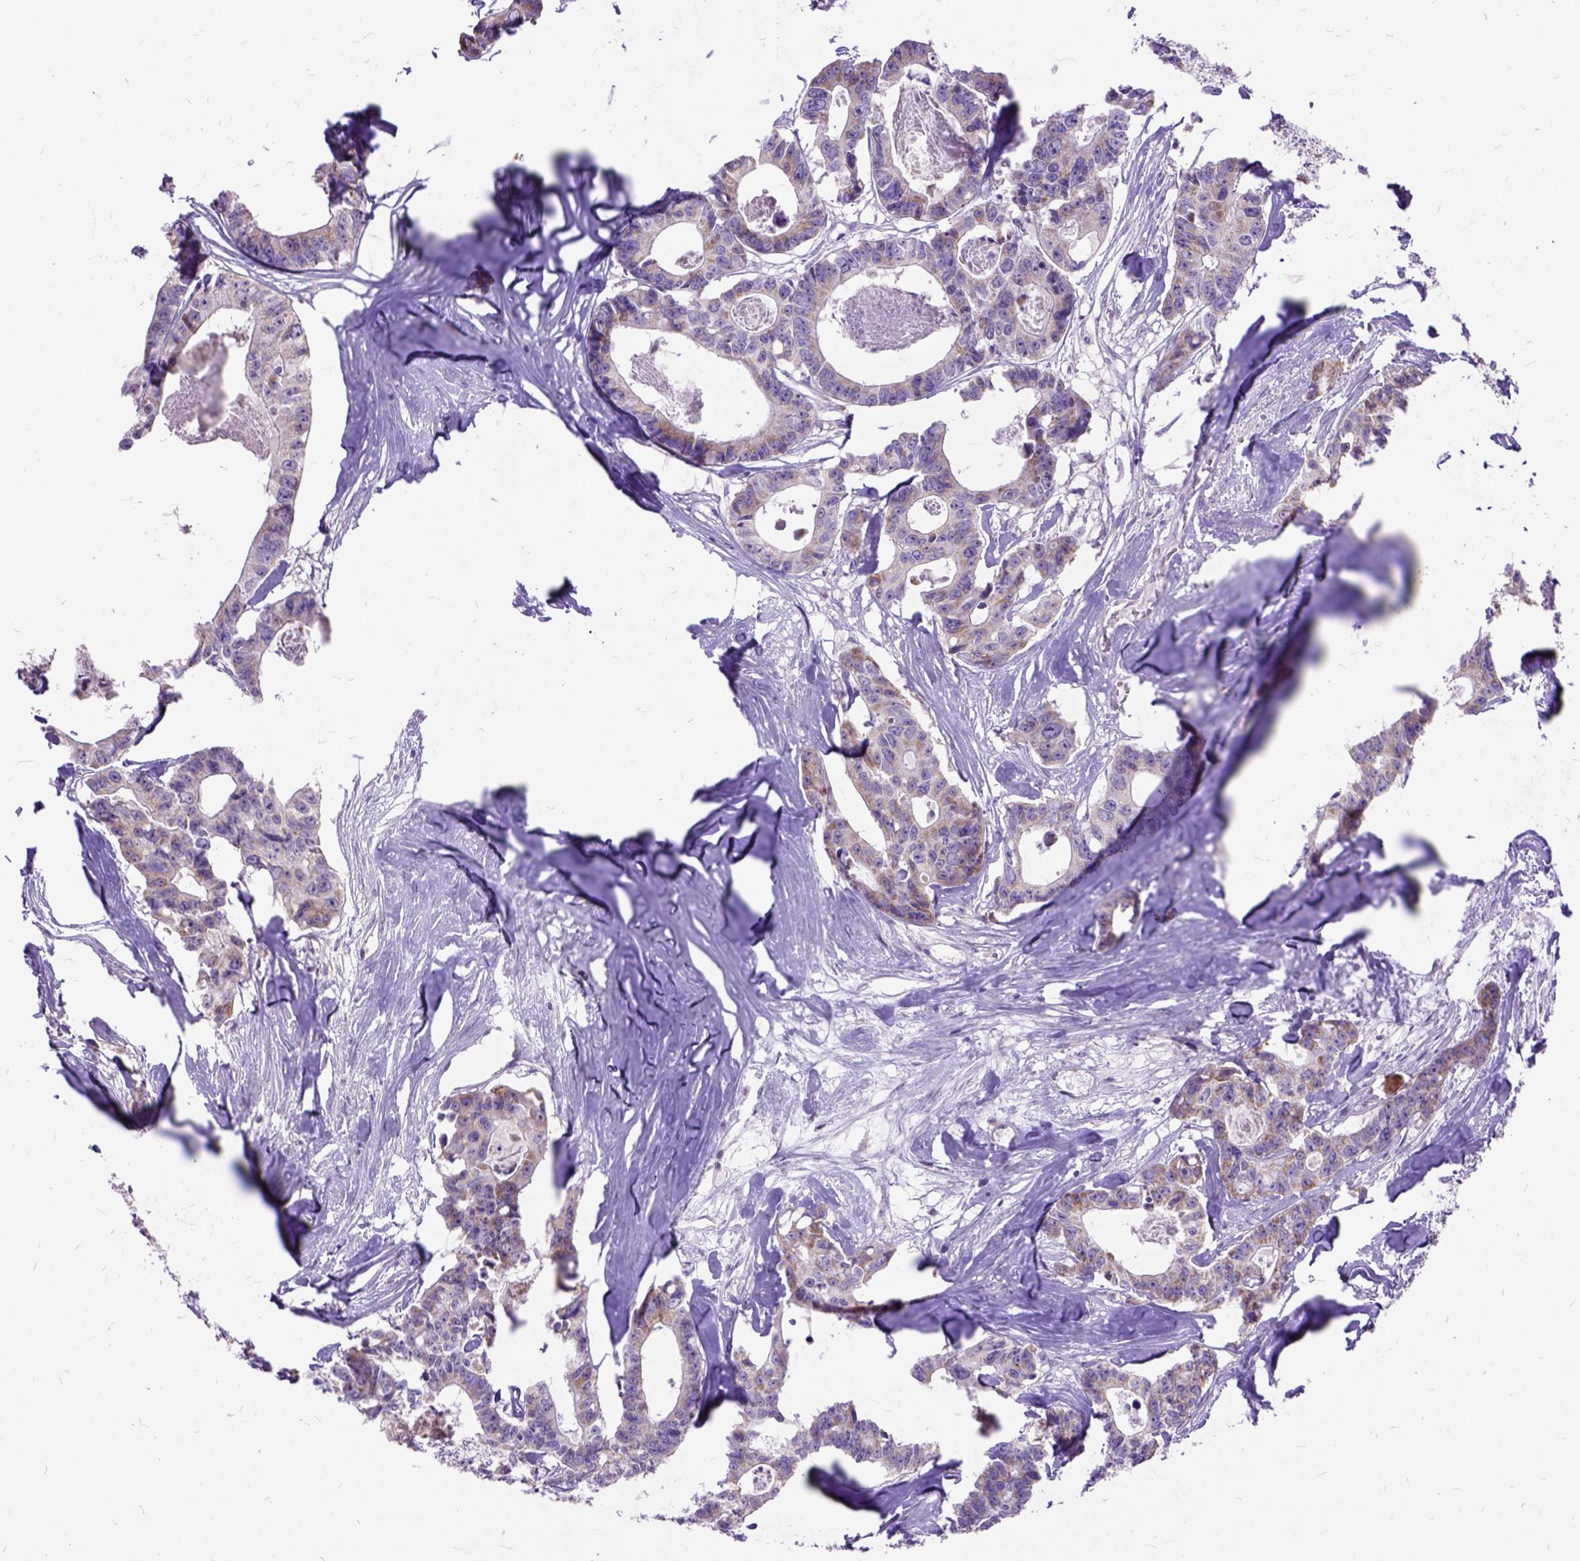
{"staining": {"intensity": "weak", "quantity": "25%-75%", "location": "cytoplasmic/membranous"}, "tissue": "colorectal cancer", "cell_type": "Tumor cells", "image_type": "cancer", "snomed": [{"axis": "morphology", "description": "Adenocarcinoma, NOS"}, {"axis": "topography", "description": "Rectum"}], "caption": "The image shows staining of colorectal cancer (adenocarcinoma), revealing weak cytoplasmic/membranous protein staining (brown color) within tumor cells. (DAB = brown stain, brightfield microscopy at high magnification).", "gene": "CTAG2", "patient": {"sex": "male", "age": 57}}